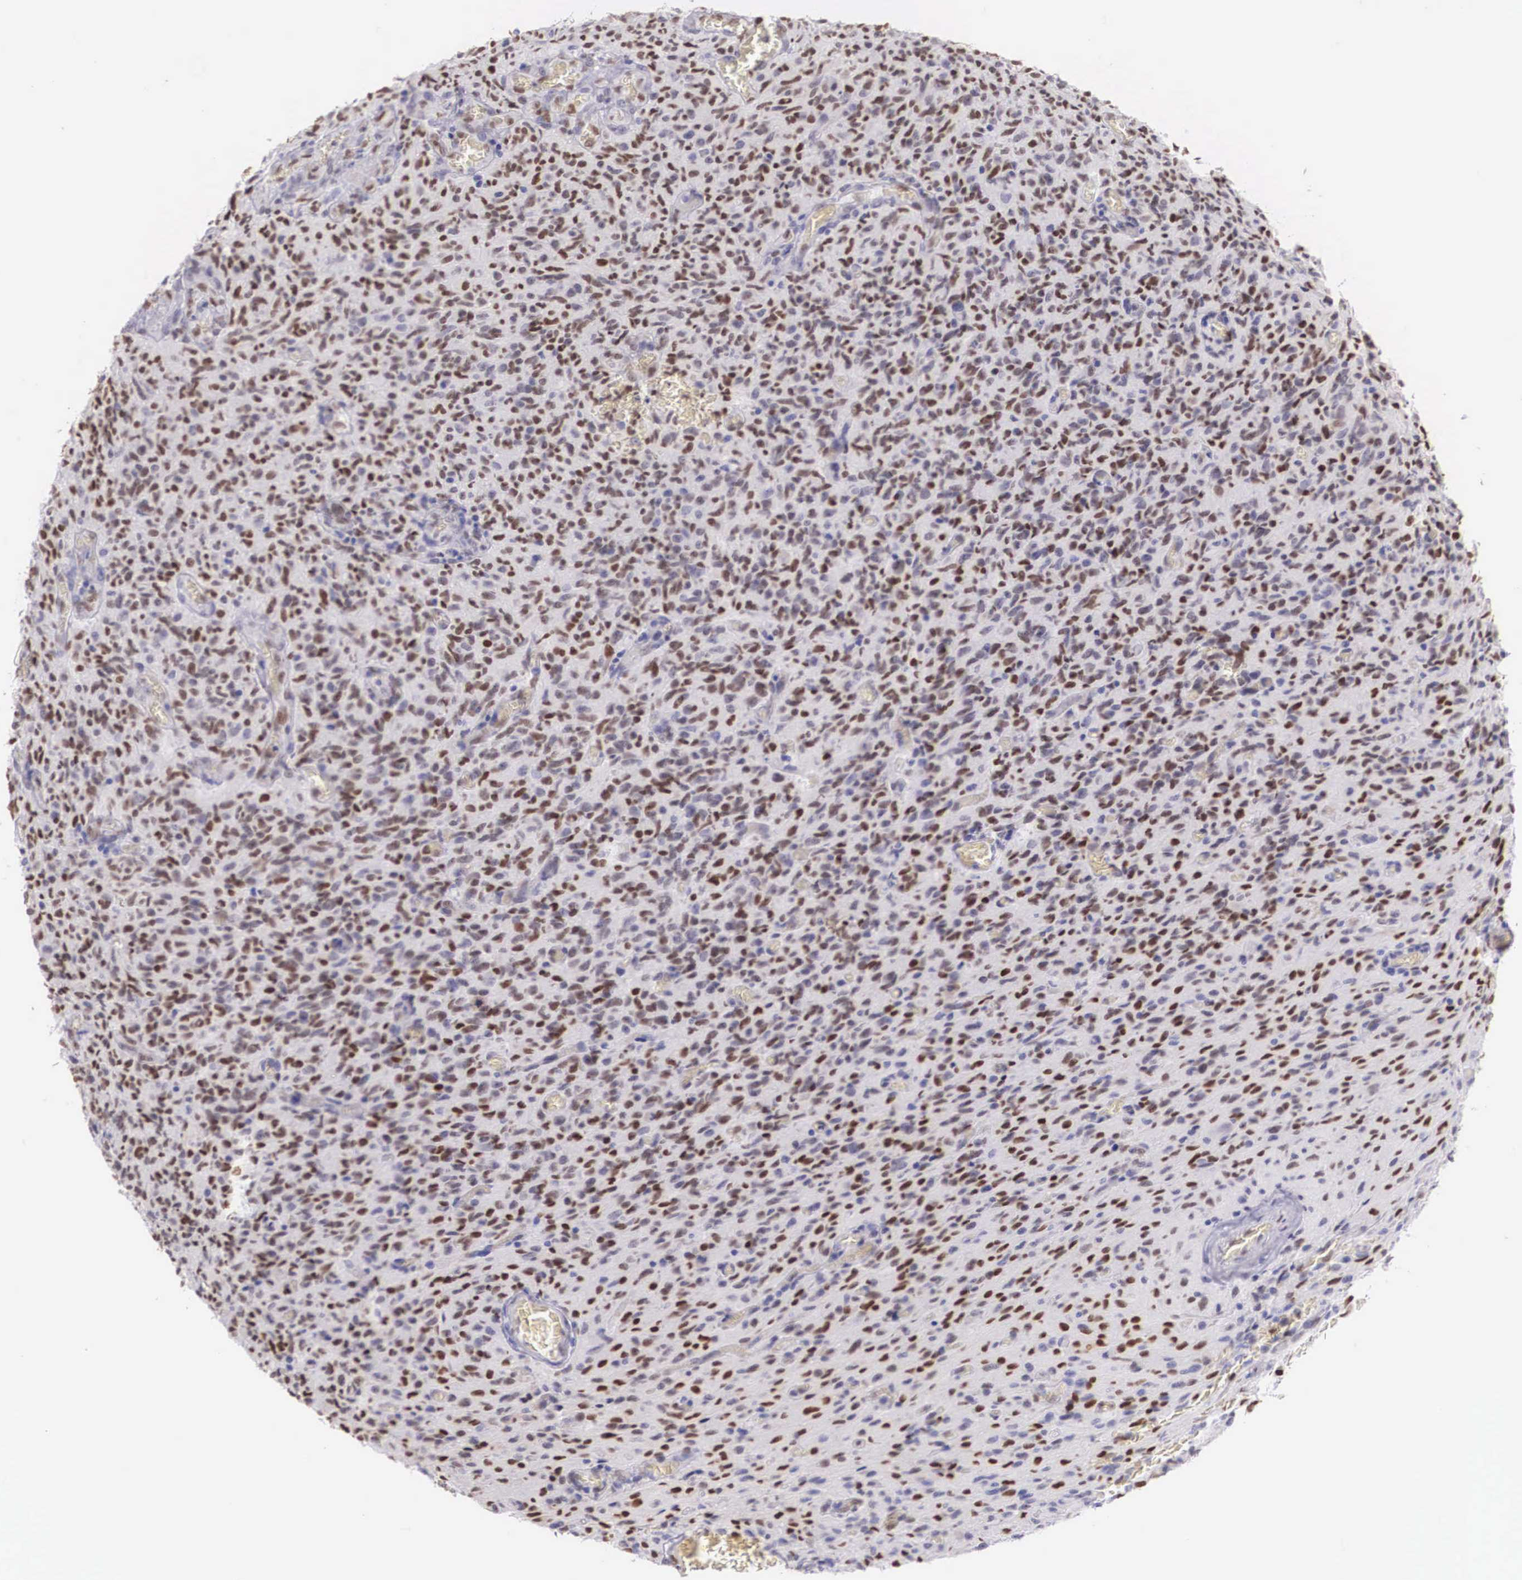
{"staining": {"intensity": "weak", "quantity": "25%-75%", "location": "nuclear"}, "tissue": "glioma", "cell_type": "Tumor cells", "image_type": "cancer", "snomed": [{"axis": "morphology", "description": "Glioma, malignant, High grade"}, {"axis": "topography", "description": "Brain"}], "caption": "The immunohistochemical stain labels weak nuclear expression in tumor cells of glioma tissue. The staining was performed using DAB (3,3'-diaminobenzidine), with brown indicating positive protein expression. Nuclei are stained blue with hematoxylin.", "gene": "HMGN5", "patient": {"sex": "male", "age": 56}}